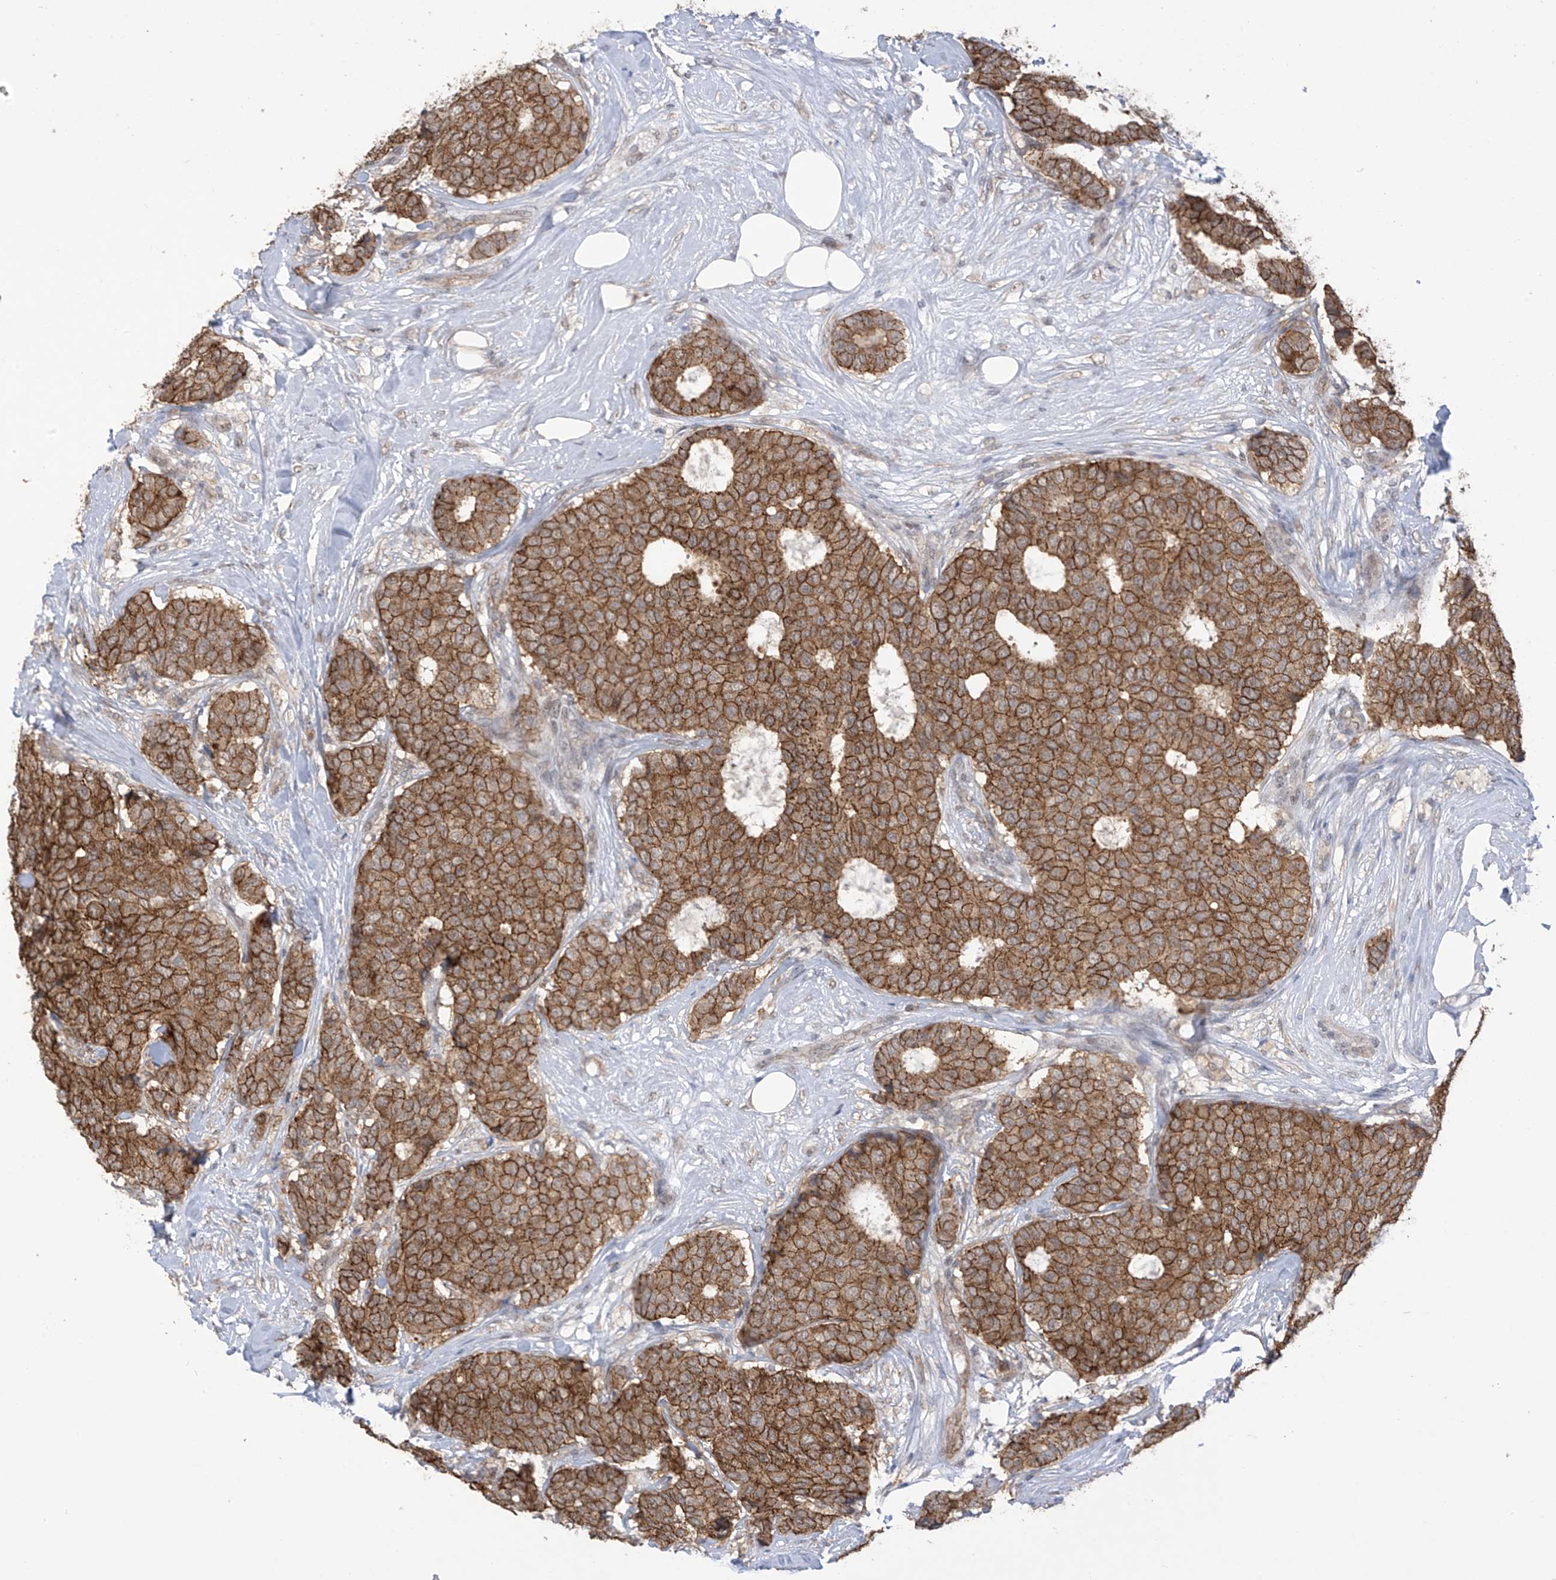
{"staining": {"intensity": "strong", "quantity": ">75%", "location": "cytoplasmic/membranous"}, "tissue": "breast cancer", "cell_type": "Tumor cells", "image_type": "cancer", "snomed": [{"axis": "morphology", "description": "Duct carcinoma"}, {"axis": "topography", "description": "Breast"}], "caption": "Tumor cells show high levels of strong cytoplasmic/membranous expression in approximately >75% of cells in breast infiltrating ductal carcinoma.", "gene": "KIAA1522", "patient": {"sex": "female", "age": 75}}